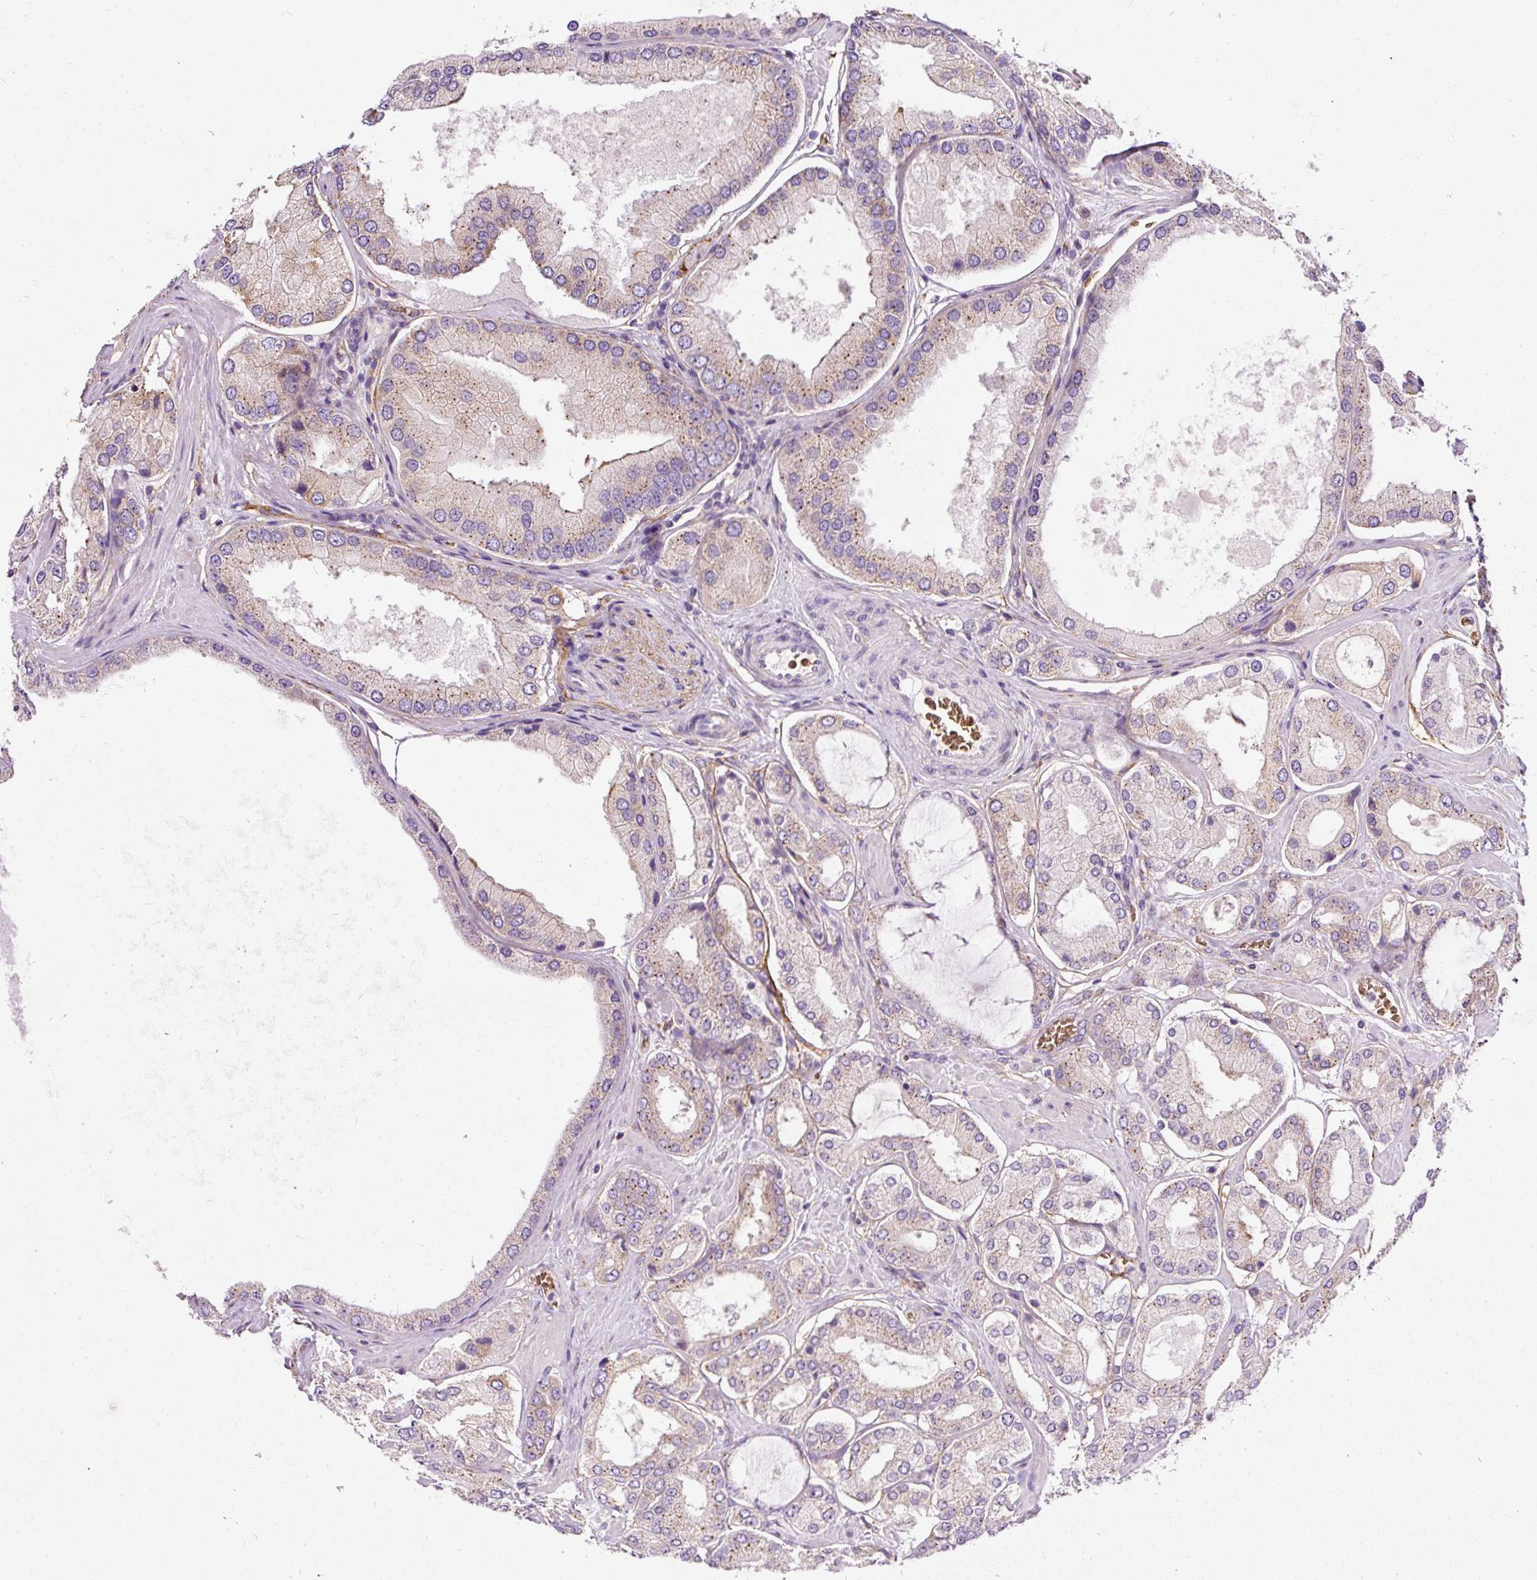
{"staining": {"intensity": "moderate", "quantity": "25%-75%", "location": "cytoplasmic/membranous"}, "tissue": "prostate cancer", "cell_type": "Tumor cells", "image_type": "cancer", "snomed": [{"axis": "morphology", "description": "Adenocarcinoma, Low grade"}, {"axis": "topography", "description": "Prostate"}], "caption": "Approximately 25%-75% of tumor cells in human prostate cancer exhibit moderate cytoplasmic/membranous protein positivity as visualized by brown immunohistochemical staining.", "gene": "PRRC2A", "patient": {"sex": "male", "age": 42}}